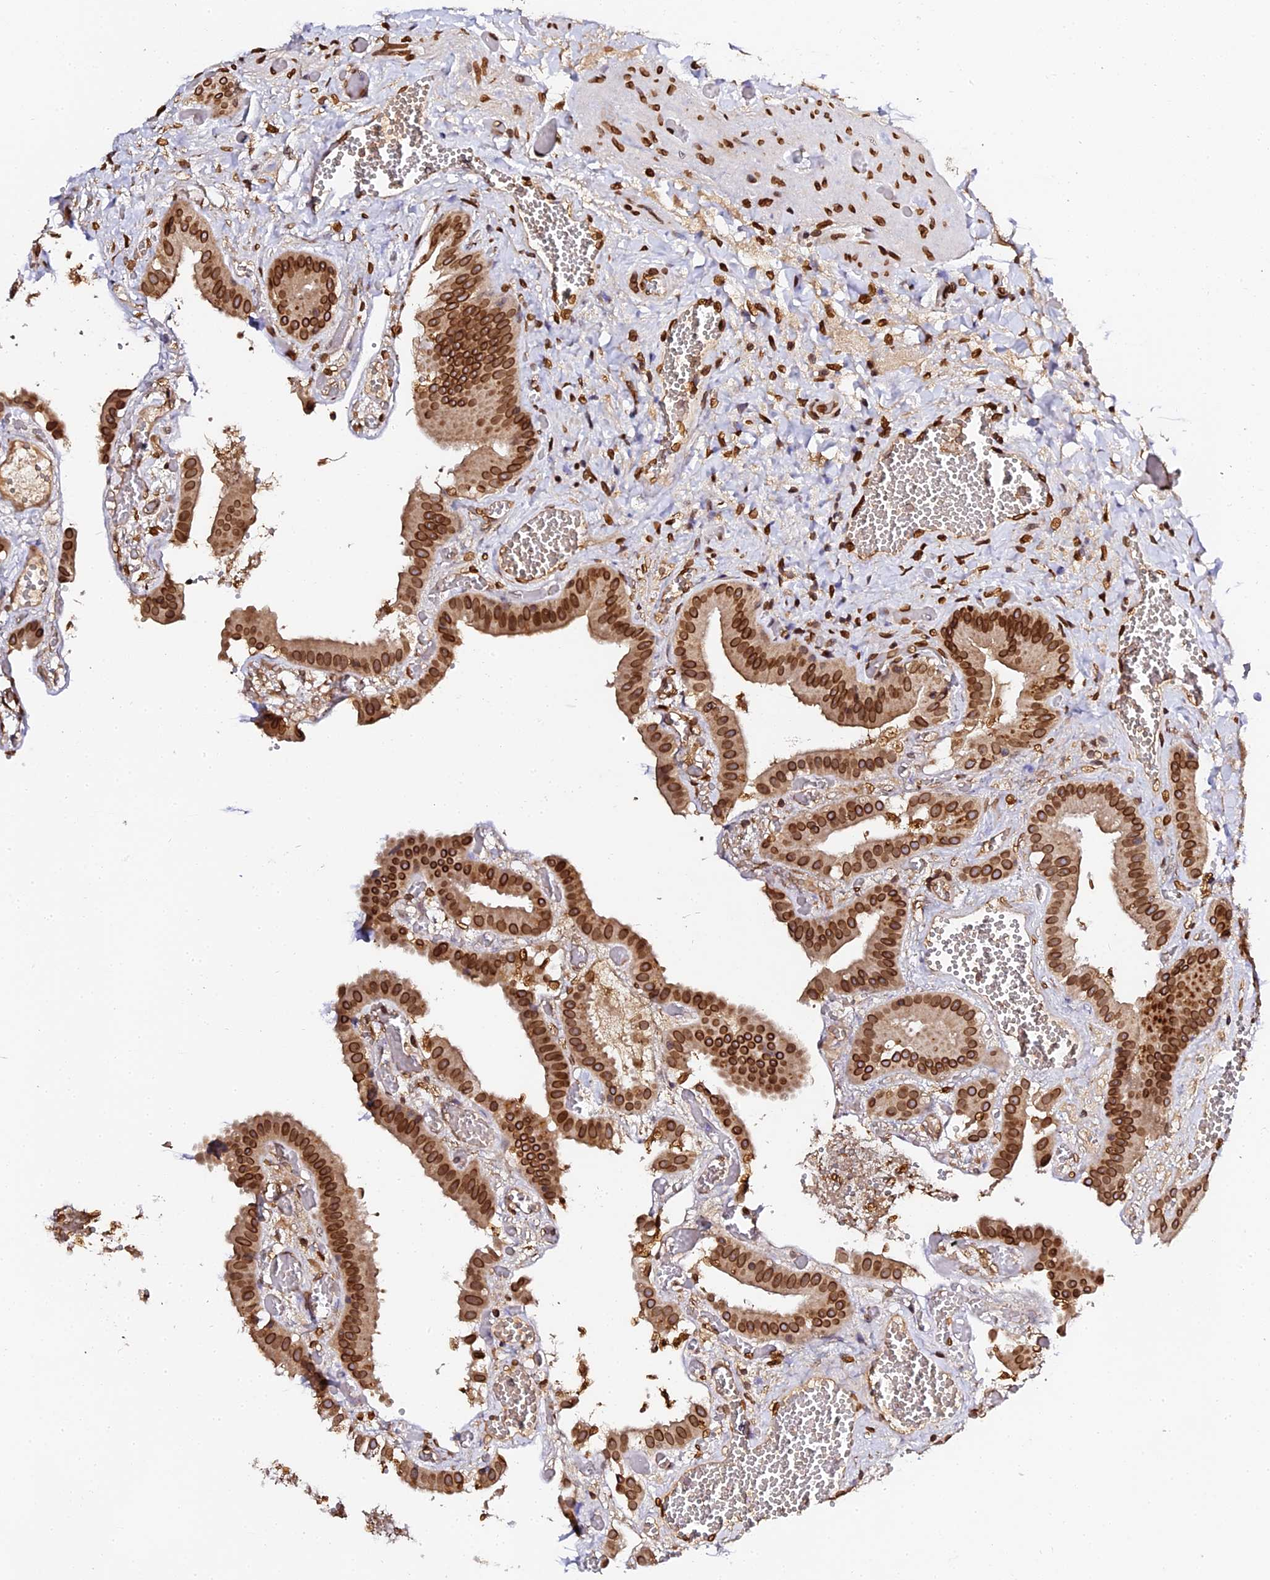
{"staining": {"intensity": "strong", "quantity": ">75%", "location": "cytoplasmic/membranous,nuclear"}, "tissue": "gallbladder", "cell_type": "Glandular cells", "image_type": "normal", "snomed": [{"axis": "morphology", "description": "Normal tissue, NOS"}, {"axis": "topography", "description": "Gallbladder"}], "caption": "An image showing strong cytoplasmic/membranous,nuclear staining in approximately >75% of glandular cells in normal gallbladder, as visualized by brown immunohistochemical staining.", "gene": "ANAPC5", "patient": {"sex": "female", "age": 64}}